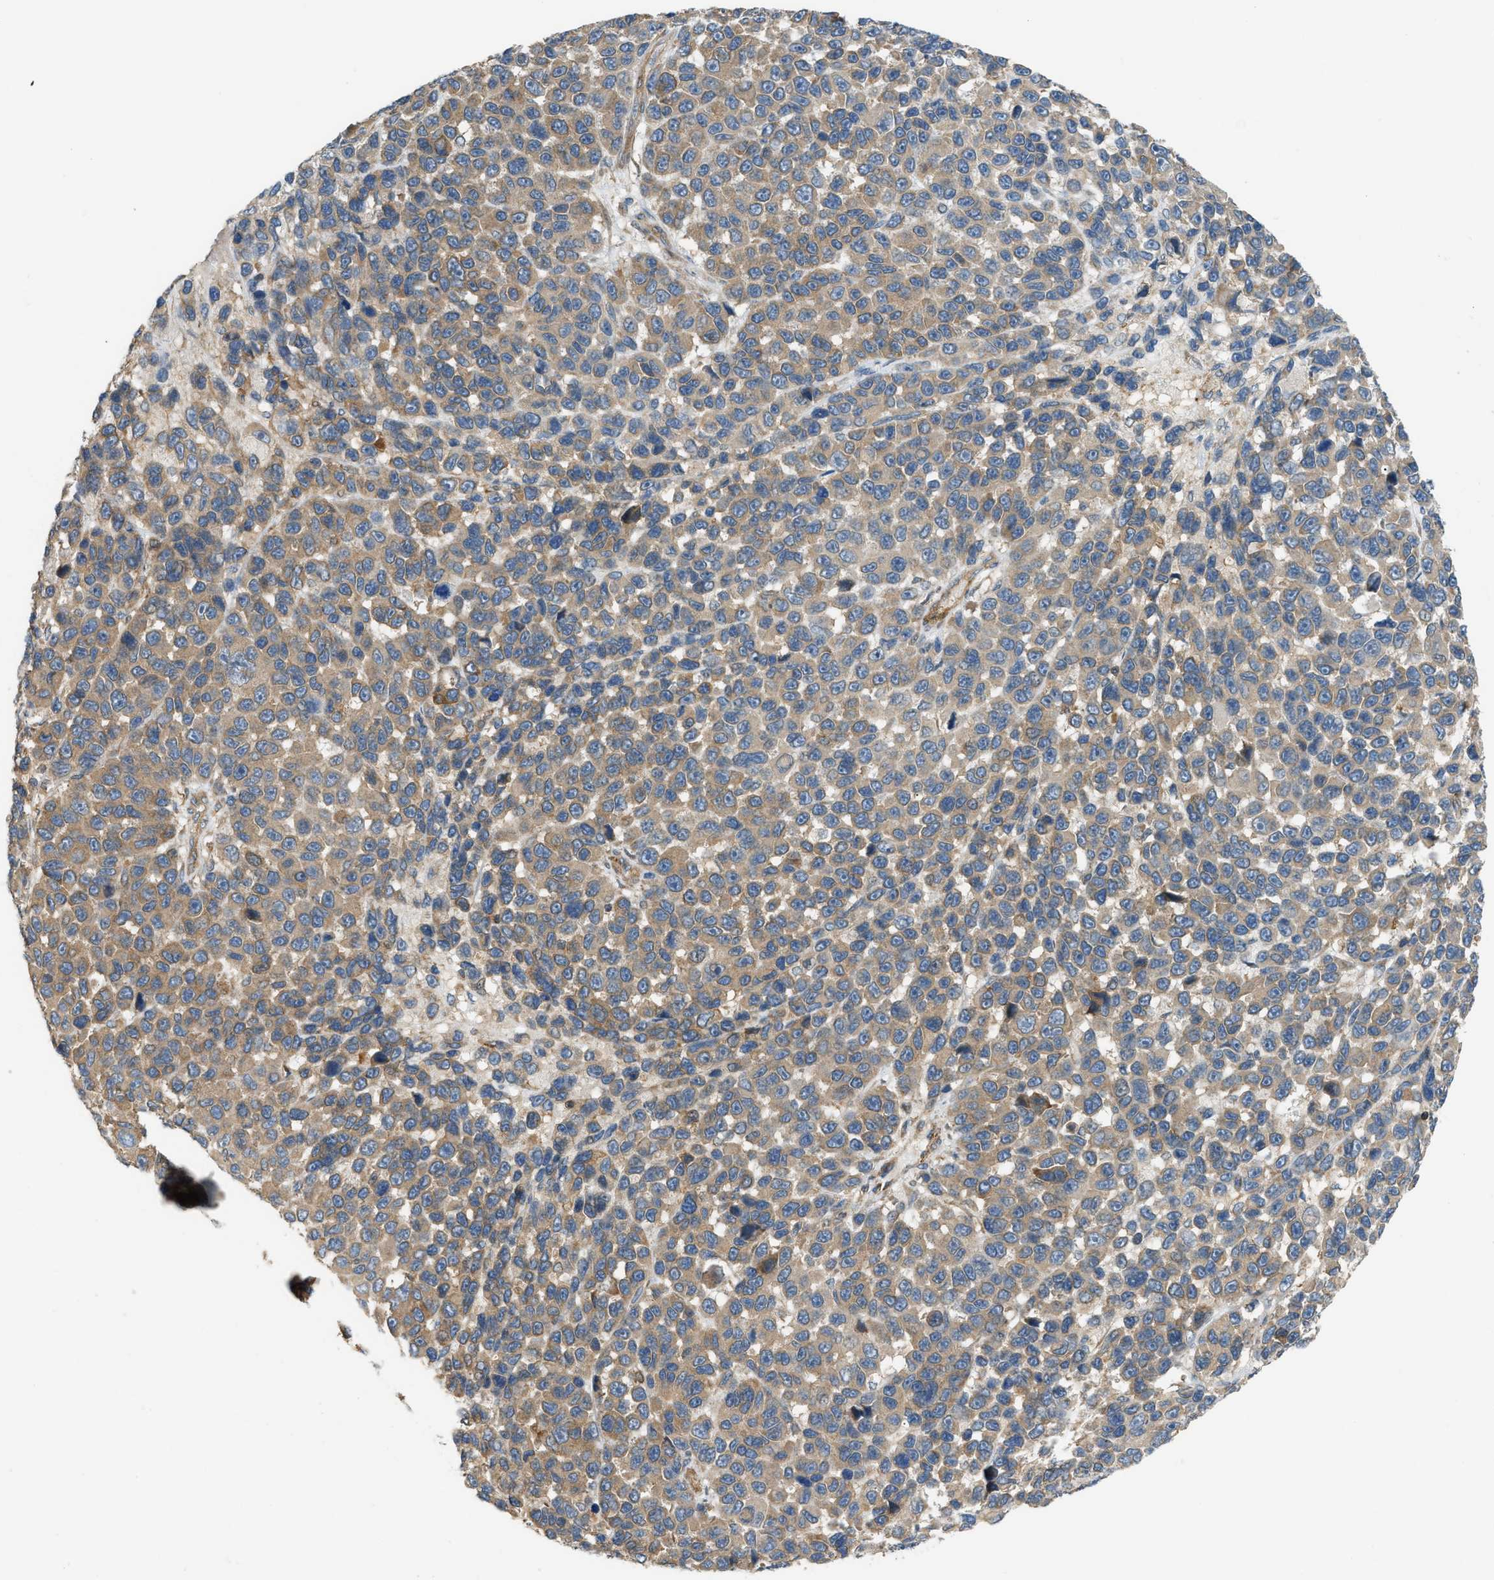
{"staining": {"intensity": "moderate", "quantity": ">75%", "location": "cytoplasmic/membranous"}, "tissue": "melanoma", "cell_type": "Tumor cells", "image_type": "cancer", "snomed": [{"axis": "morphology", "description": "Malignant melanoma, NOS"}, {"axis": "topography", "description": "Skin"}], "caption": "Immunohistochemical staining of melanoma displays moderate cytoplasmic/membranous protein expression in approximately >75% of tumor cells. Nuclei are stained in blue.", "gene": "BTN3A2", "patient": {"sex": "male", "age": 53}}